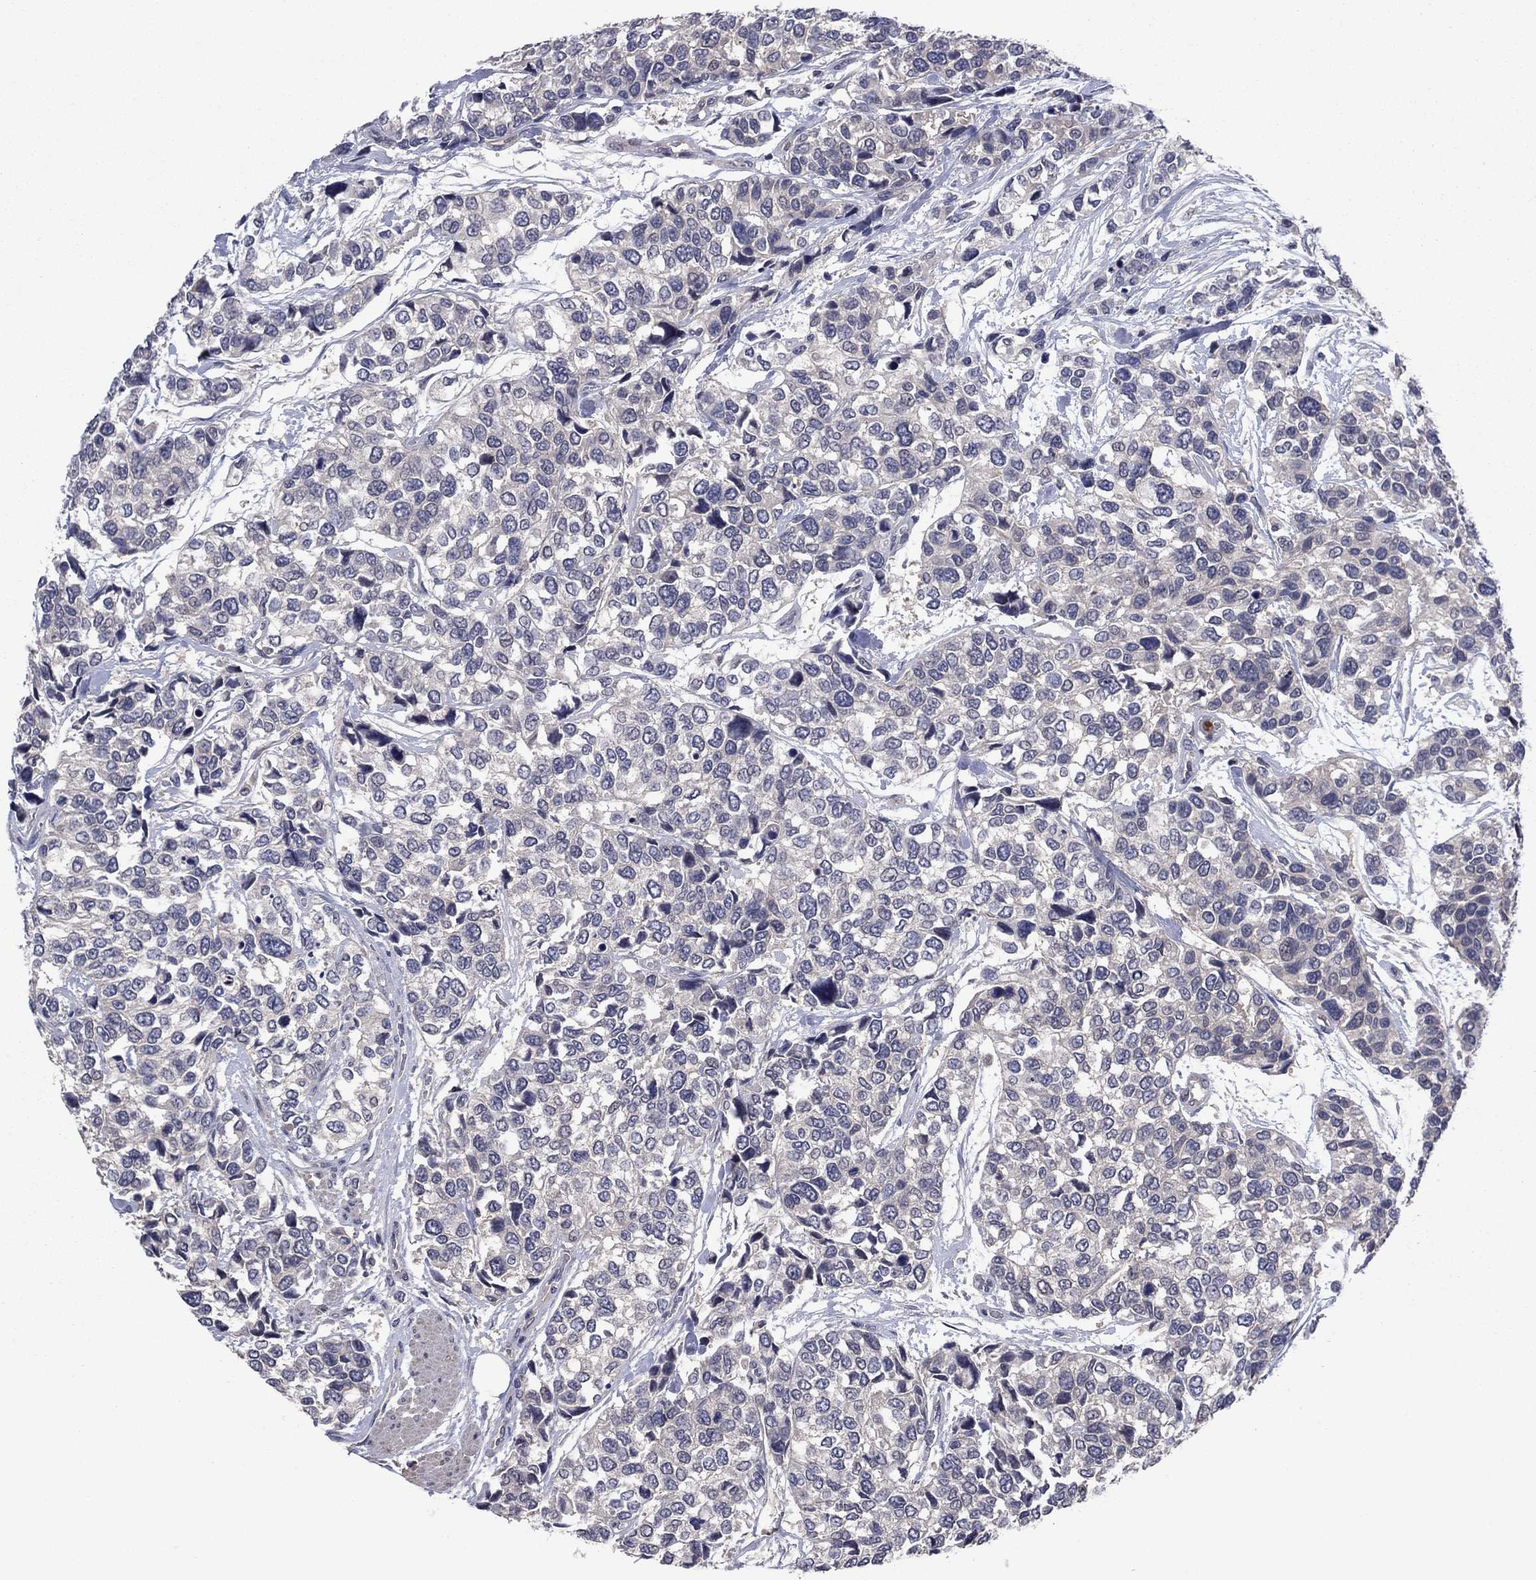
{"staining": {"intensity": "negative", "quantity": "none", "location": "none"}, "tissue": "urothelial cancer", "cell_type": "Tumor cells", "image_type": "cancer", "snomed": [{"axis": "morphology", "description": "Urothelial carcinoma, High grade"}, {"axis": "topography", "description": "Urinary bladder"}], "caption": "High-grade urothelial carcinoma was stained to show a protein in brown. There is no significant positivity in tumor cells.", "gene": "MSRB1", "patient": {"sex": "male", "age": 77}}